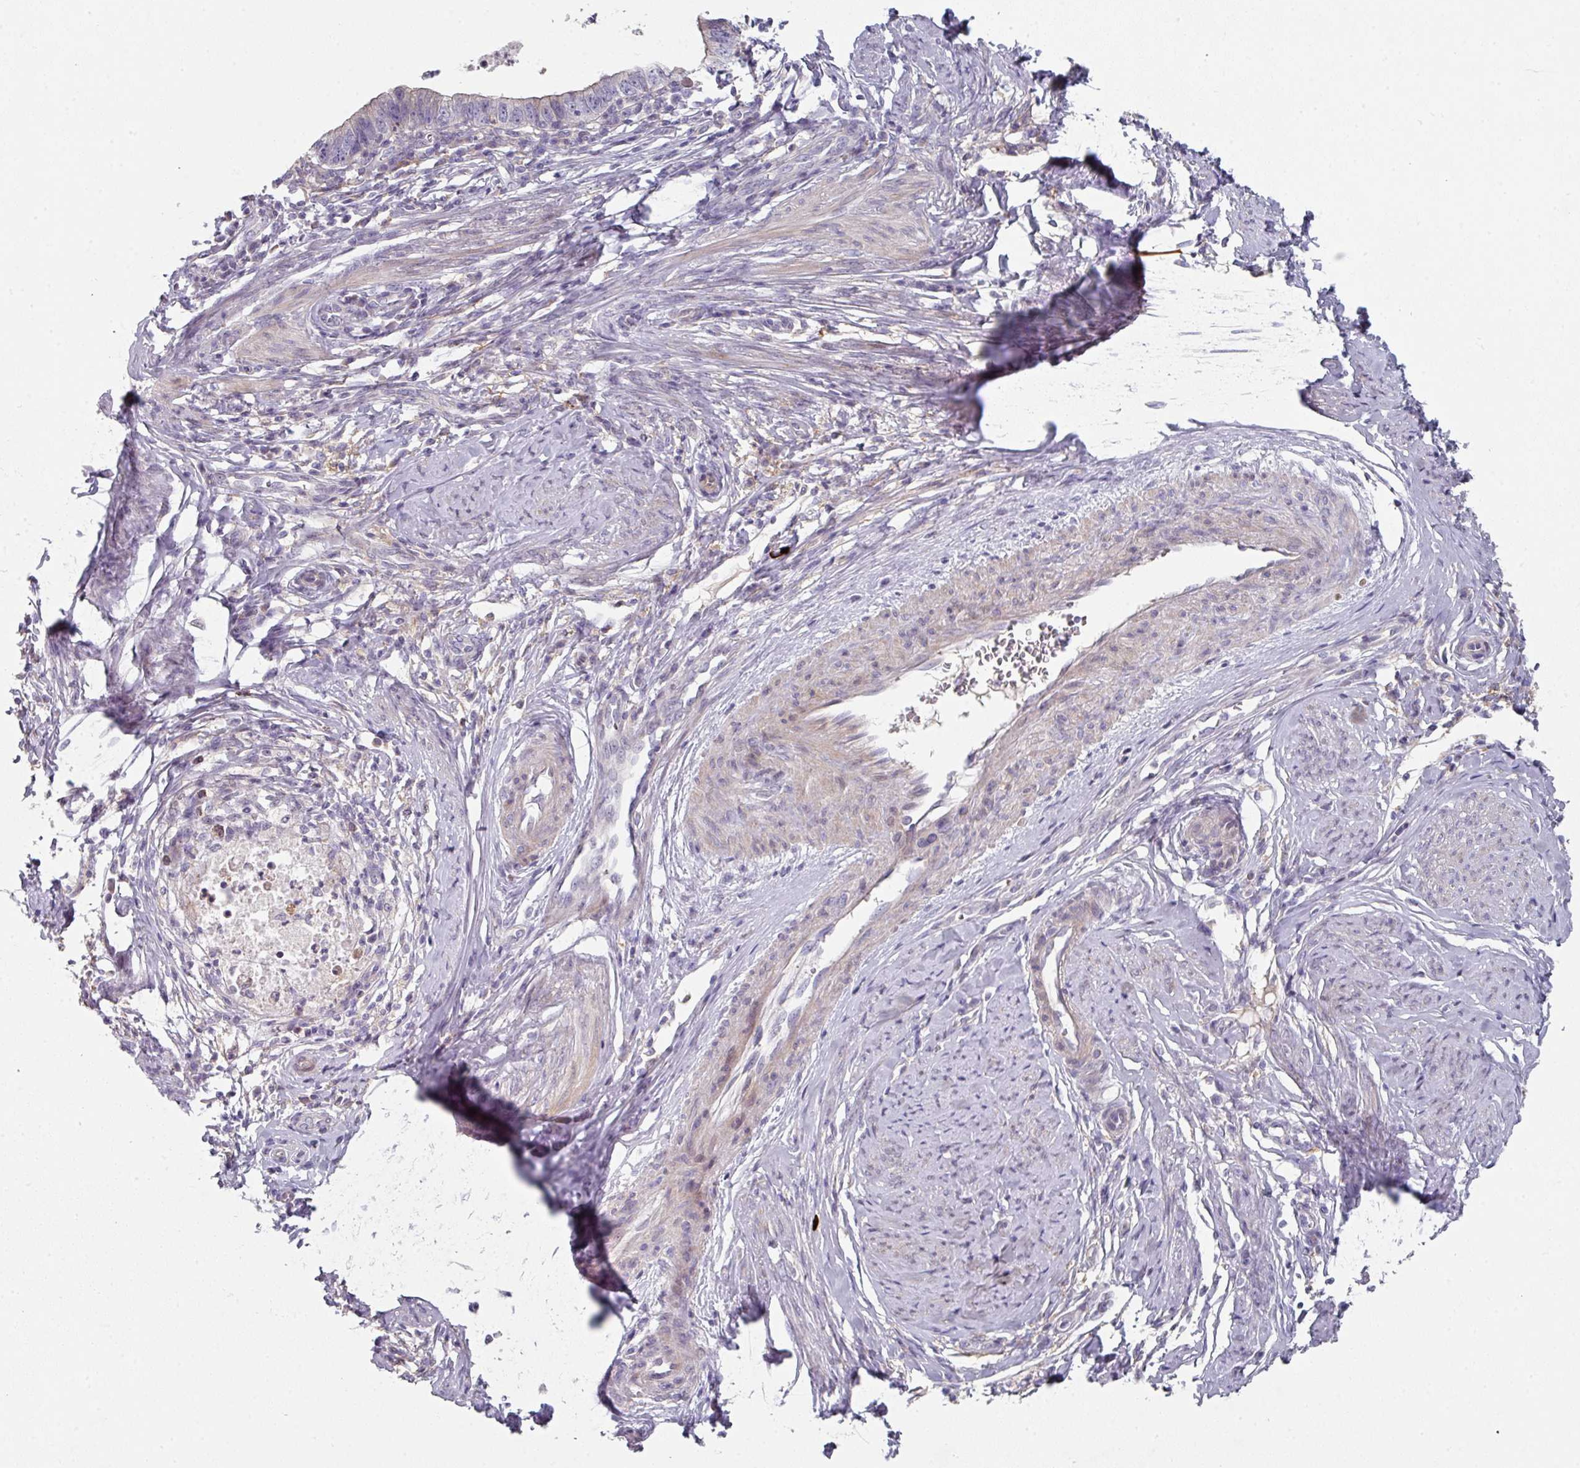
{"staining": {"intensity": "negative", "quantity": "none", "location": "none"}, "tissue": "cervical cancer", "cell_type": "Tumor cells", "image_type": "cancer", "snomed": [{"axis": "morphology", "description": "Adenocarcinoma, NOS"}, {"axis": "topography", "description": "Cervix"}], "caption": "Tumor cells show no significant expression in cervical cancer (adenocarcinoma).", "gene": "WSB2", "patient": {"sex": "female", "age": 36}}